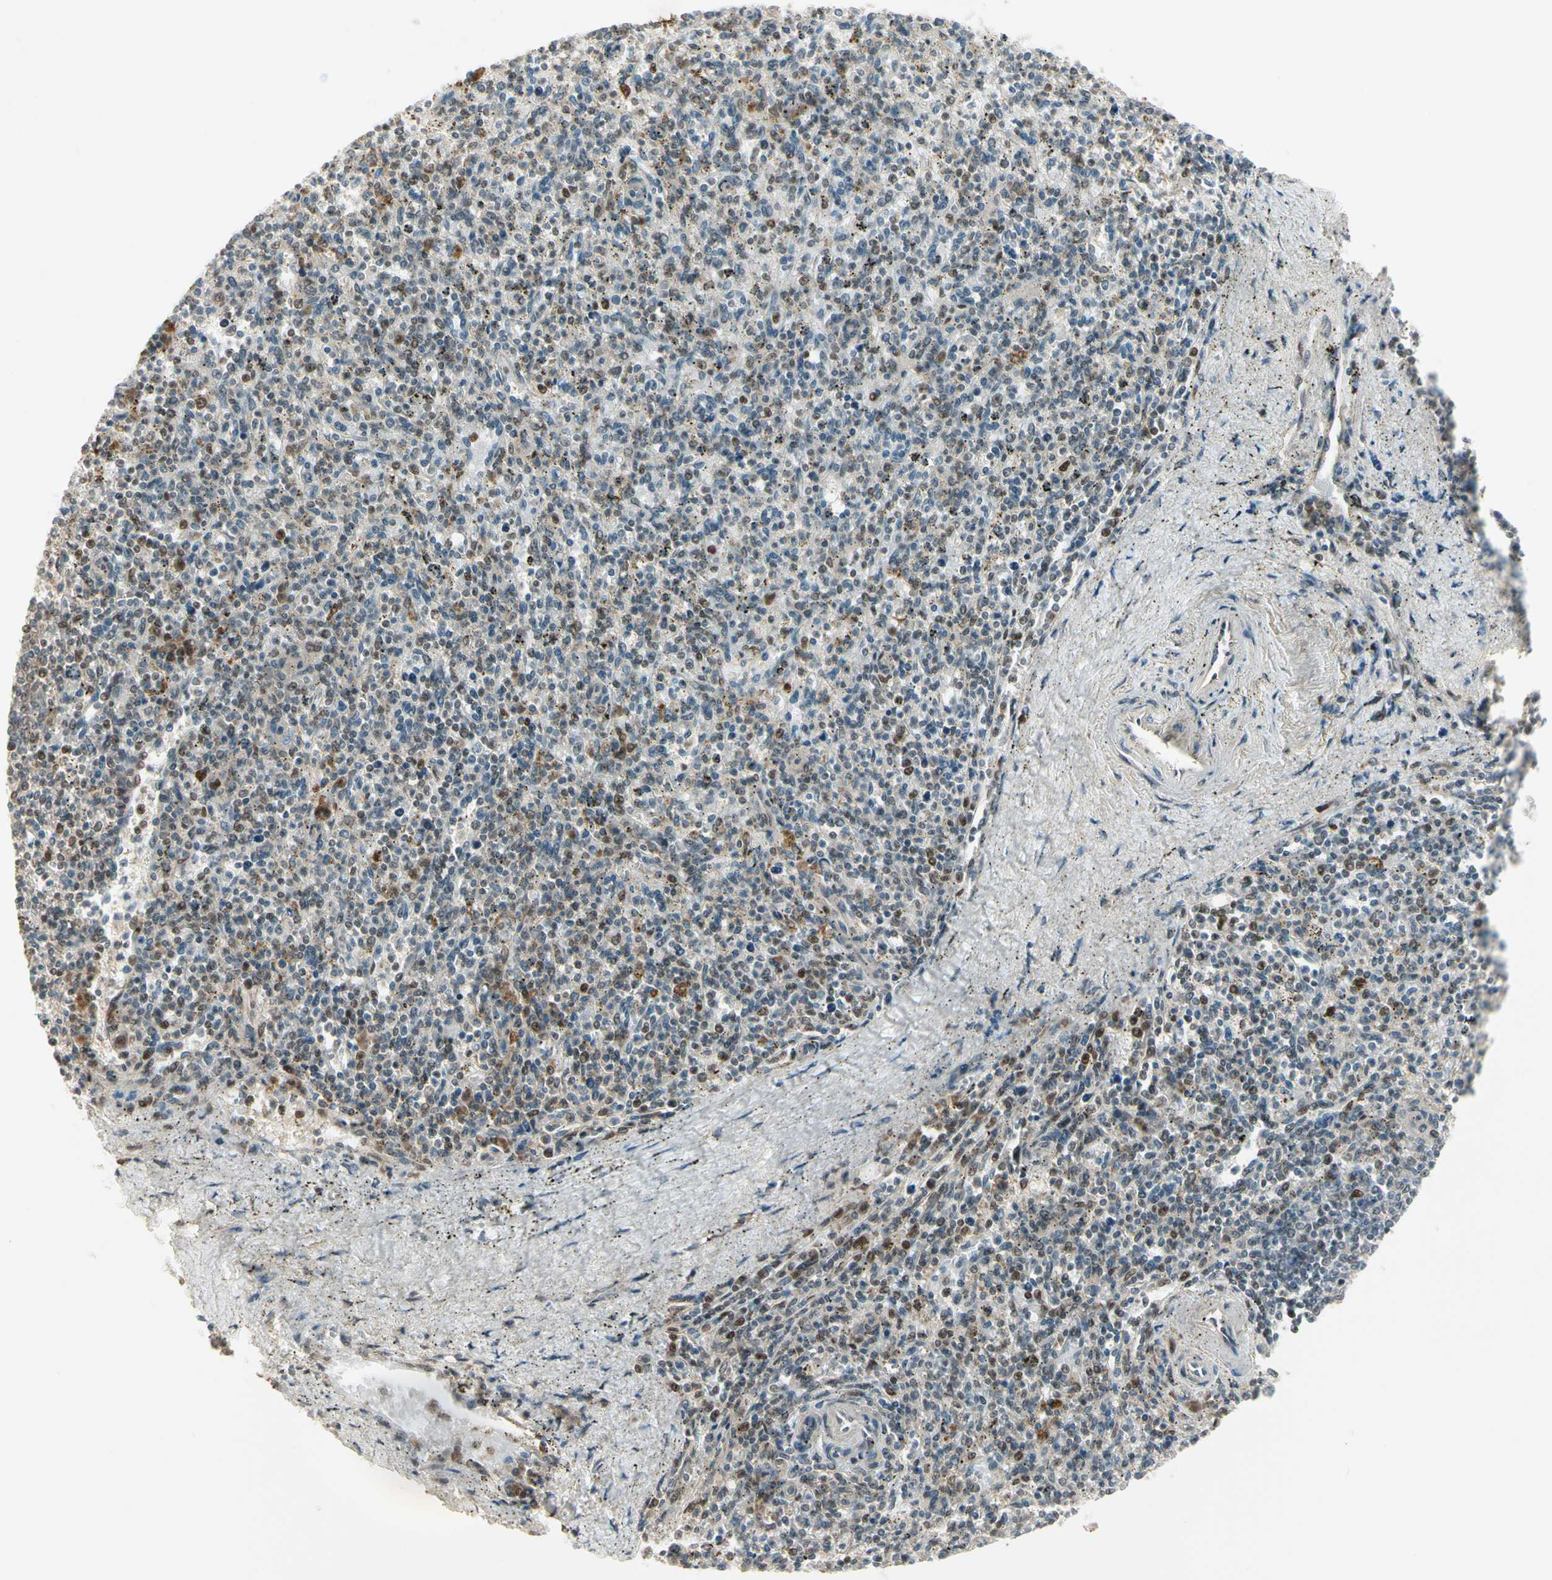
{"staining": {"intensity": "weak", "quantity": "<25%", "location": "nuclear"}, "tissue": "spleen", "cell_type": "Cells in red pulp", "image_type": "normal", "snomed": [{"axis": "morphology", "description": "Normal tissue, NOS"}, {"axis": "topography", "description": "Spleen"}], "caption": "A high-resolution image shows immunohistochemistry (IHC) staining of normal spleen, which demonstrates no significant staining in cells in red pulp.", "gene": "GTF3A", "patient": {"sex": "male", "age": 72}}